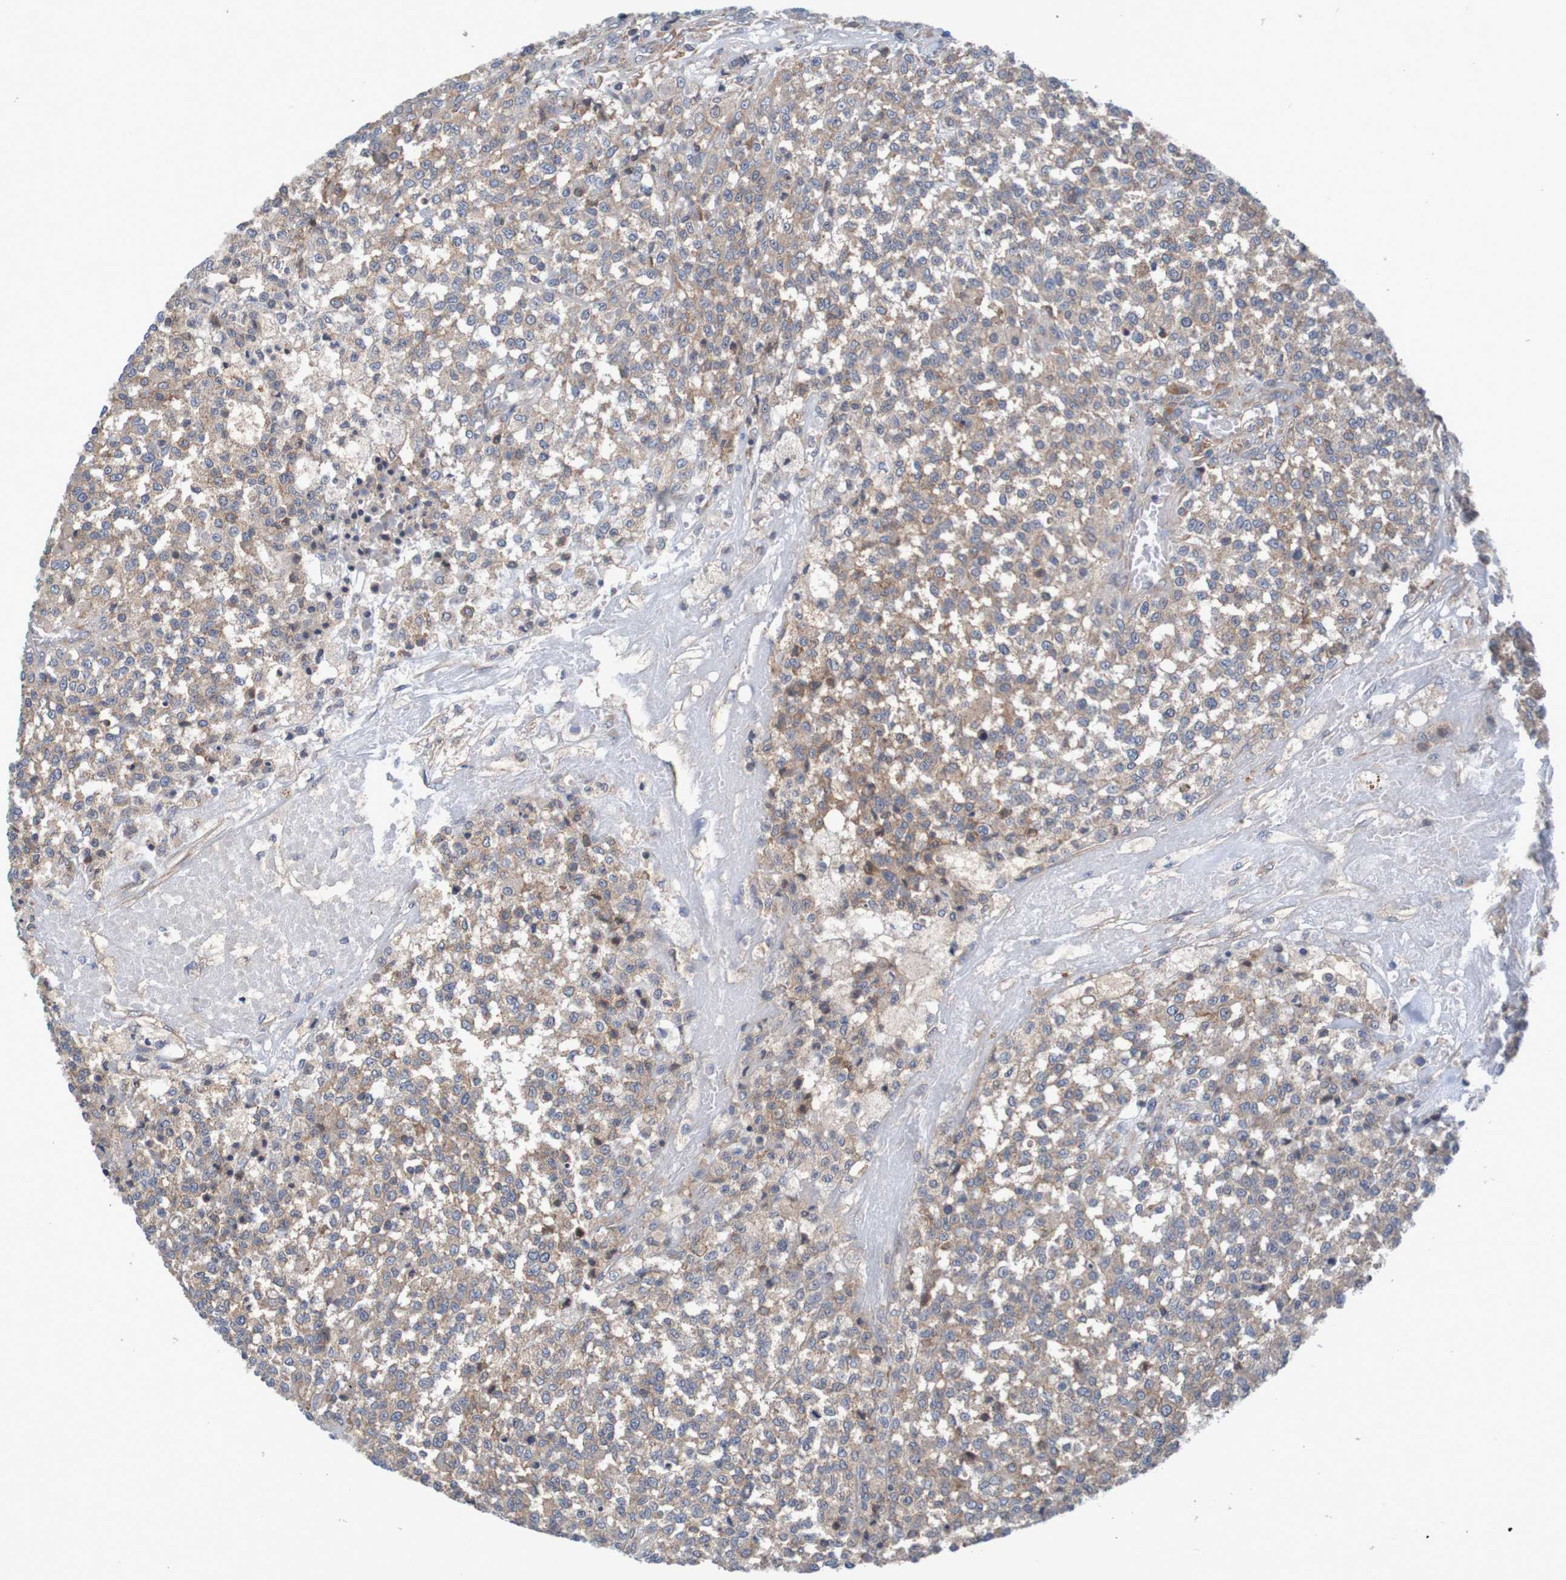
{"staining": {"intensity": "weak", "quantity": ">75%", "location": "cytoplasmic/membranous"}, "tissue": "testis cancer", "cell_type": "Tumor cells", "image_type": "cancer", "snomed": [{"axis": "morphology", "description": "Seminoma, NOS"}, {"axis": "topography", "description": "Testis"}], "caption": "Protein analysis of testis seminoma tissue shows weak cytoplasmic/membranous staining in approximately >75% of tumor cells. (DAB = brown stain, brightfield microscopy at high magnification).", "gene": "CLDN18", "patient": {"sex": "male", "age": 59}}